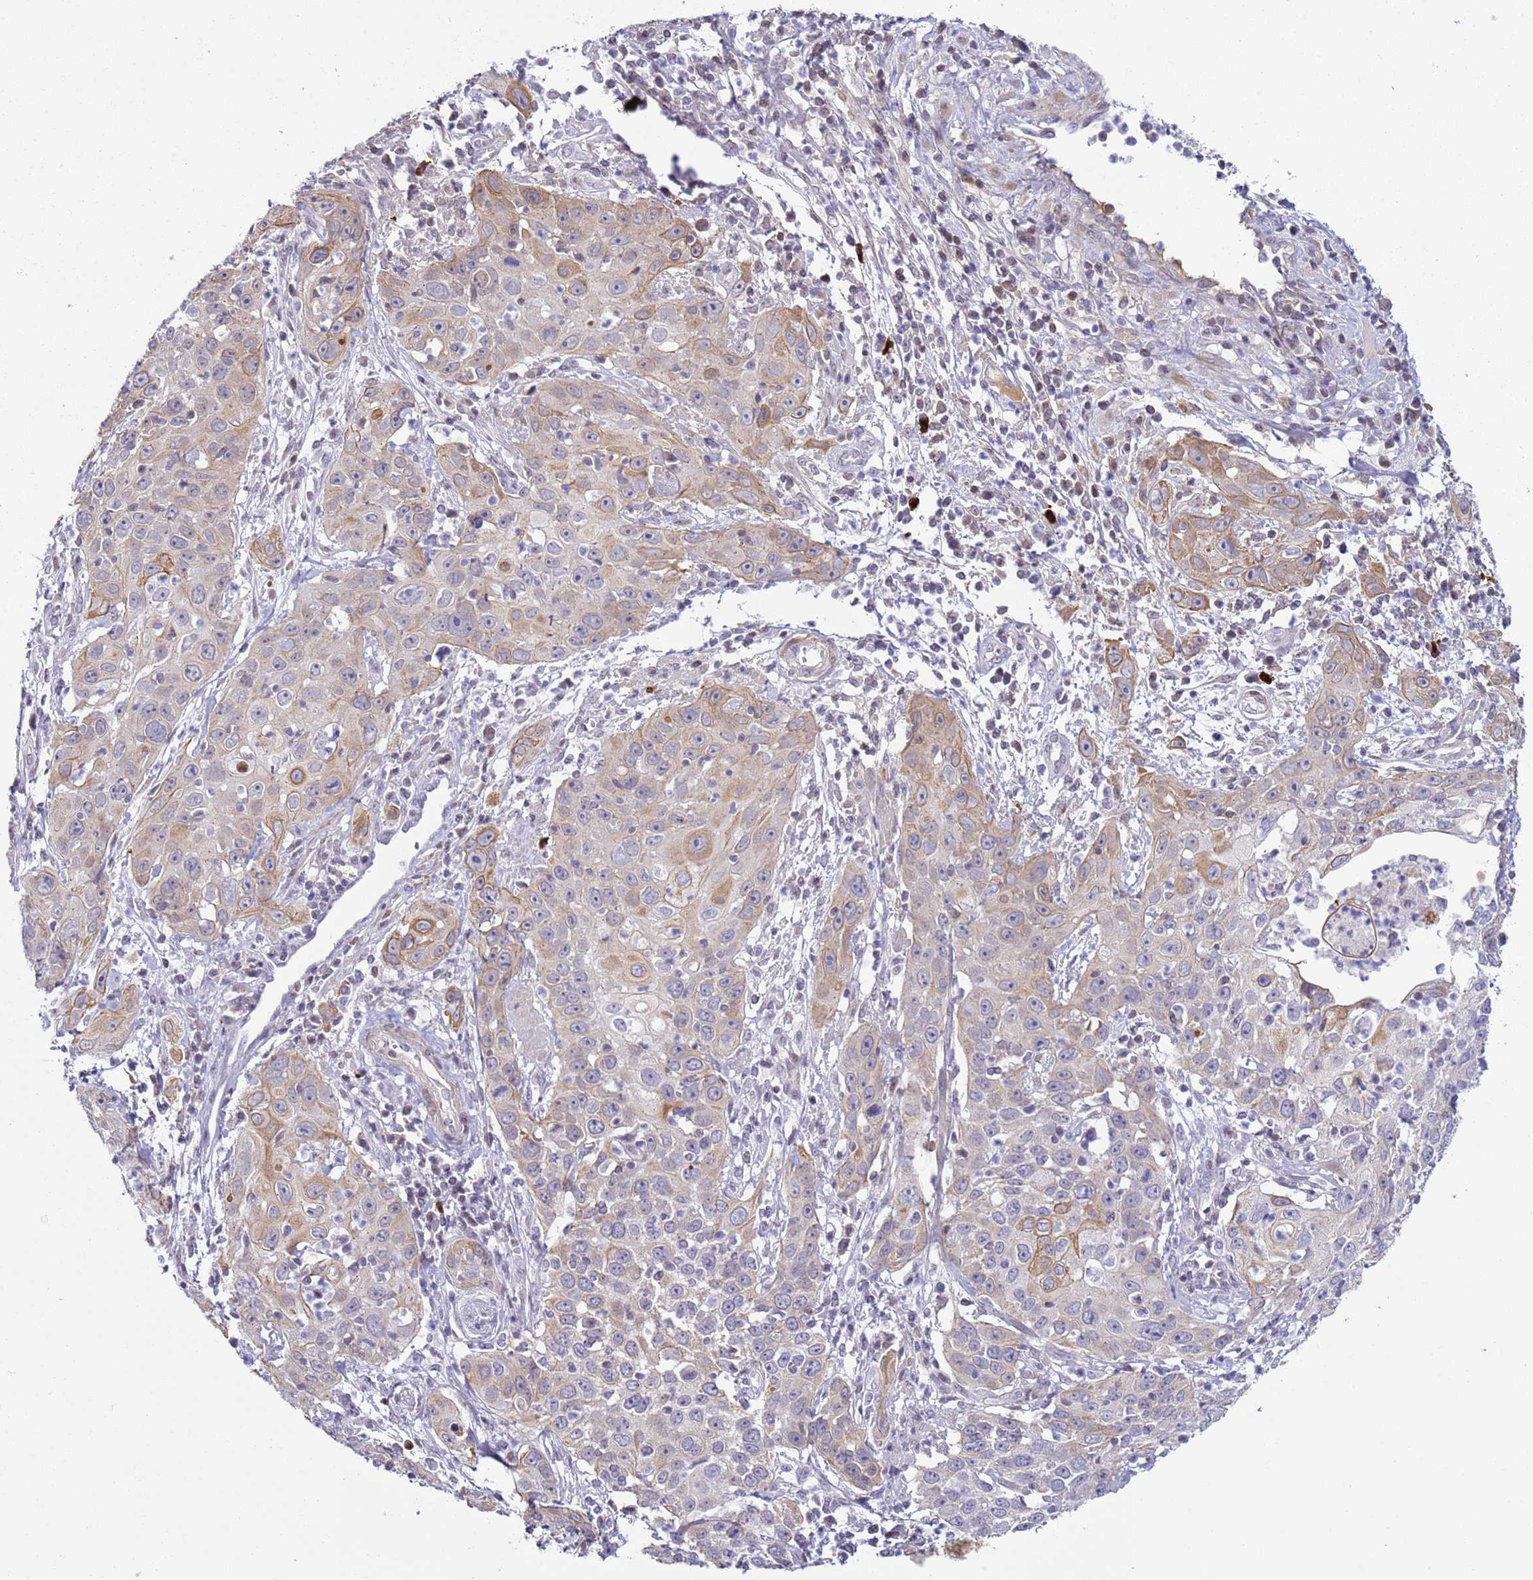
{"staining": {"intensity": "weak", "quantity": "25%-75%", "location": "cytoplasmic/membranous"}, "tissue": "cervical cancer", "cell_type": "Tumor cells", "image_type": "cancer", "snomed": [{"axis": "morphology", "description": "Squamous cell carcinoma, NOS"}, {"axis": "topography", "description": "Cervix"}], "caption": "Approximately 25%-75% of tumor cells in squamous cell carcinoma (cervical) display weak cytoplasmic/membranous protein positivity as visualized by brown immunohistochemical staining.", "gene": "NPAP1", "patient": {"sex": "female", "age": 36}}